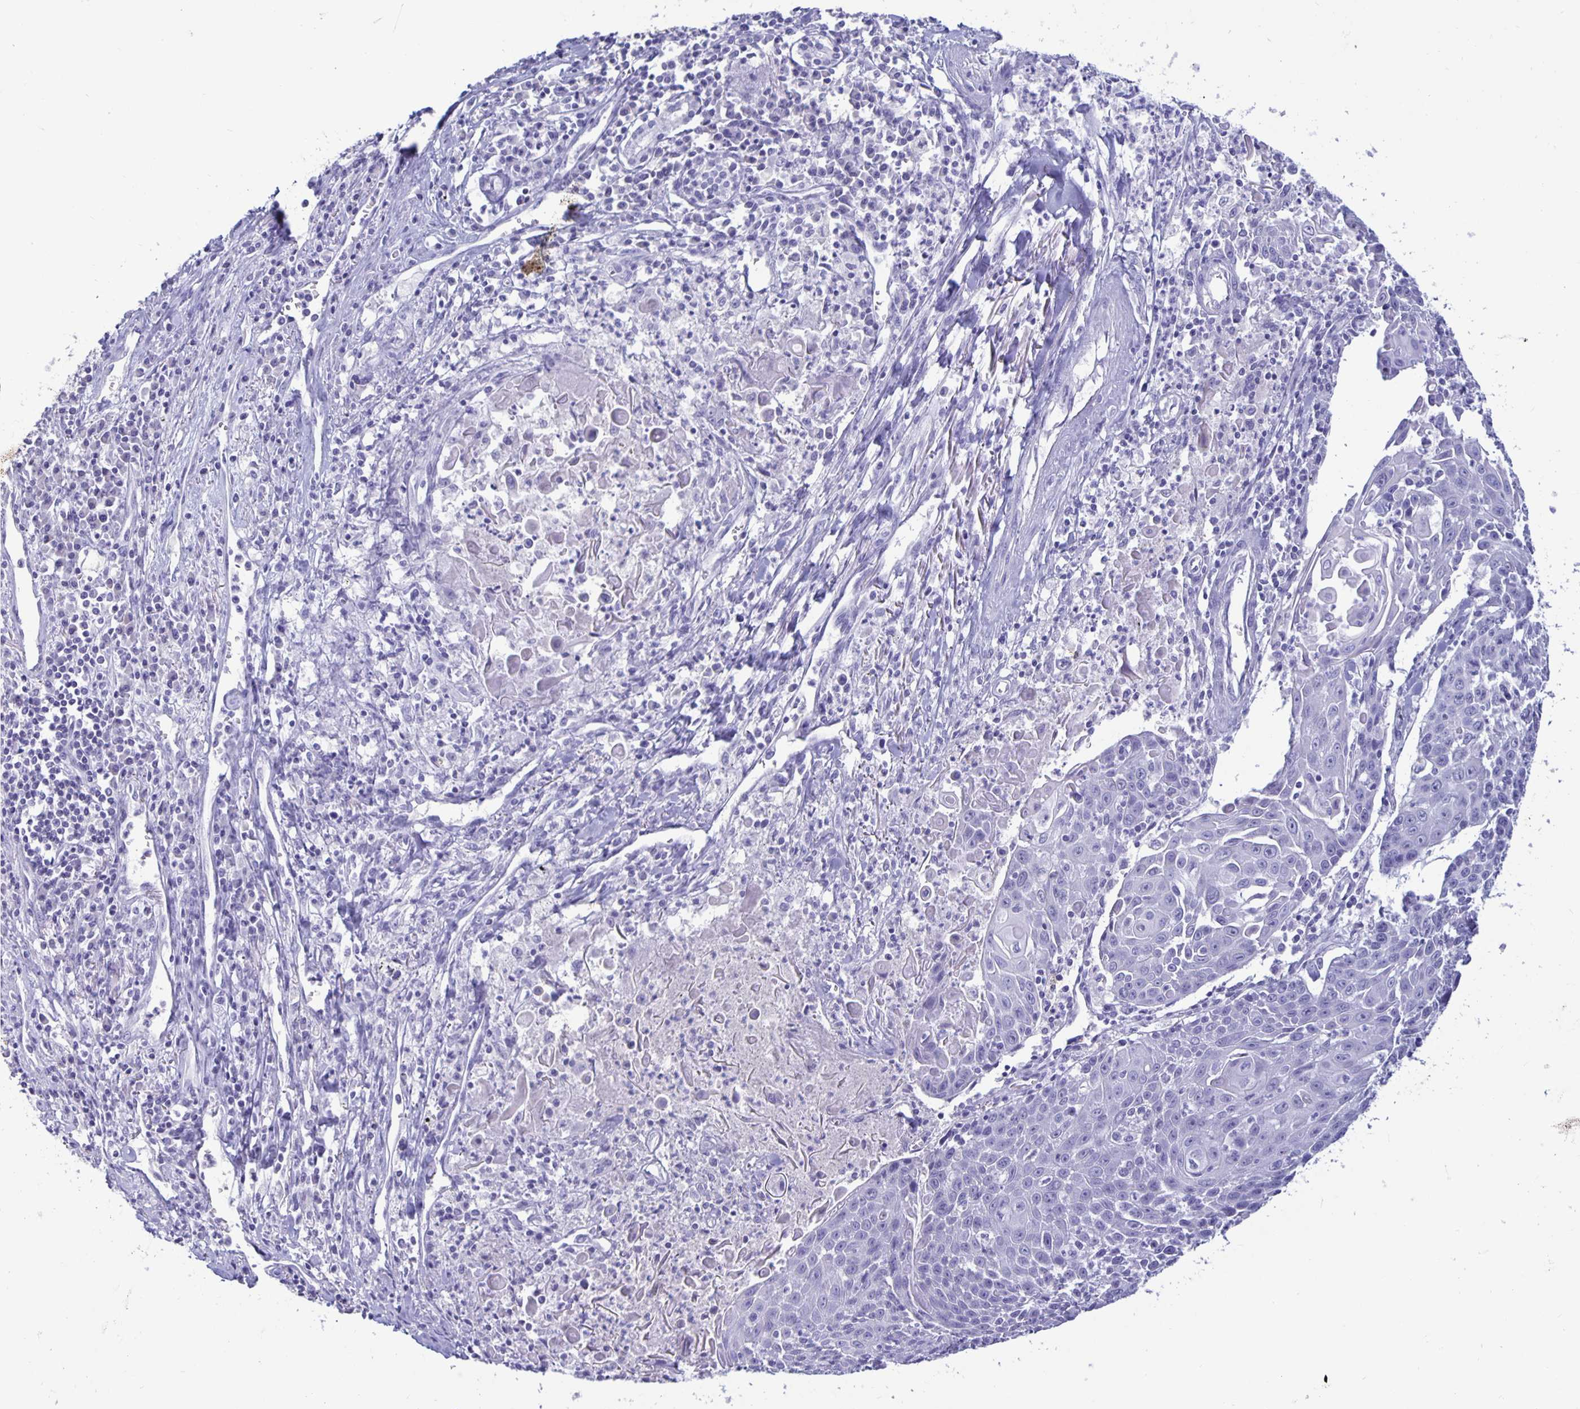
{"staining": {"intensity": "negative", "quantity": "none", "location": "none"}, "tissue": "lung cancer", "cell_type": "Tumor cells", "image_type": "cancer", "snomed": [{"axis": "morphology", "description": "Squamous cell carcinoma, NOS"}, {"axis": "morphology", "description": "Squamous cell carcinoma, metastatic, NOS"}, {"axis": "topography", "description": "Lung"}, {"axis": "topography", "description": "Pleura, NOS"}], "caption": "Protein analysis of squamous cell carcinoma (lung) reveals no significant positivity in tumor cells.", "gene": "BPIFA3", "patient": {"sex": "male", "age": 72}}